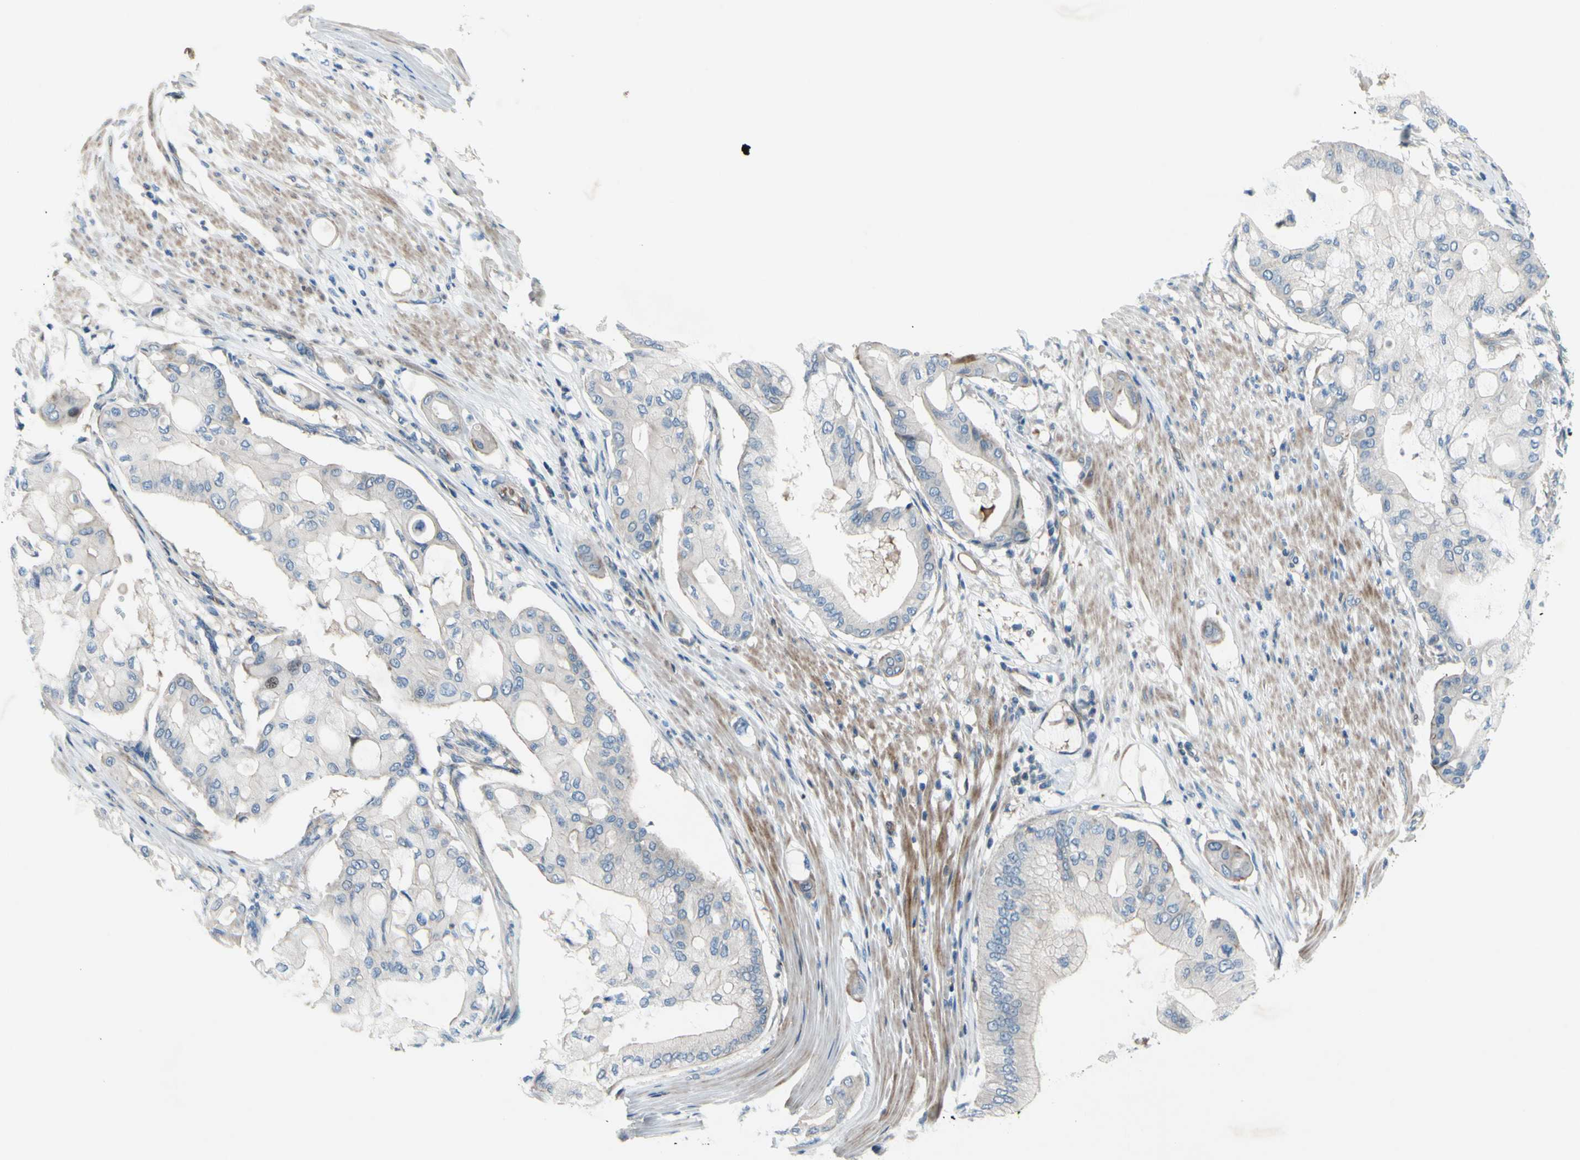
{"staining": {"intensity": "strong", "quantity": "<25%", "location": "cytoplasmic/membranous"}, "tissue": "pancreatic cancer", "cell_type": "Tumor cells", "image_type": "cancer", "snomed": [{"axis": "morphology", "description": "Adenocarcinoma, NOS"}, {"axis": "morphology", "description": "Adenocarcinoma, metastatic, NOS"}, {"axis": "topography", "description": "Lymph node"}, {"axis": "topography", "description": "Pancreas"}, {"axis": "topography", "description": "Duodenum"}], "caption": "About <25% of tumor cells in human metastatic adenocarcinoma (pancreatic) exhibit strong cytoplasmic/membranous protein expression as visualized by brown immunohistochemical staining.", "gene": "PAK2", "patient": {"sex": "female", "age": 64}}